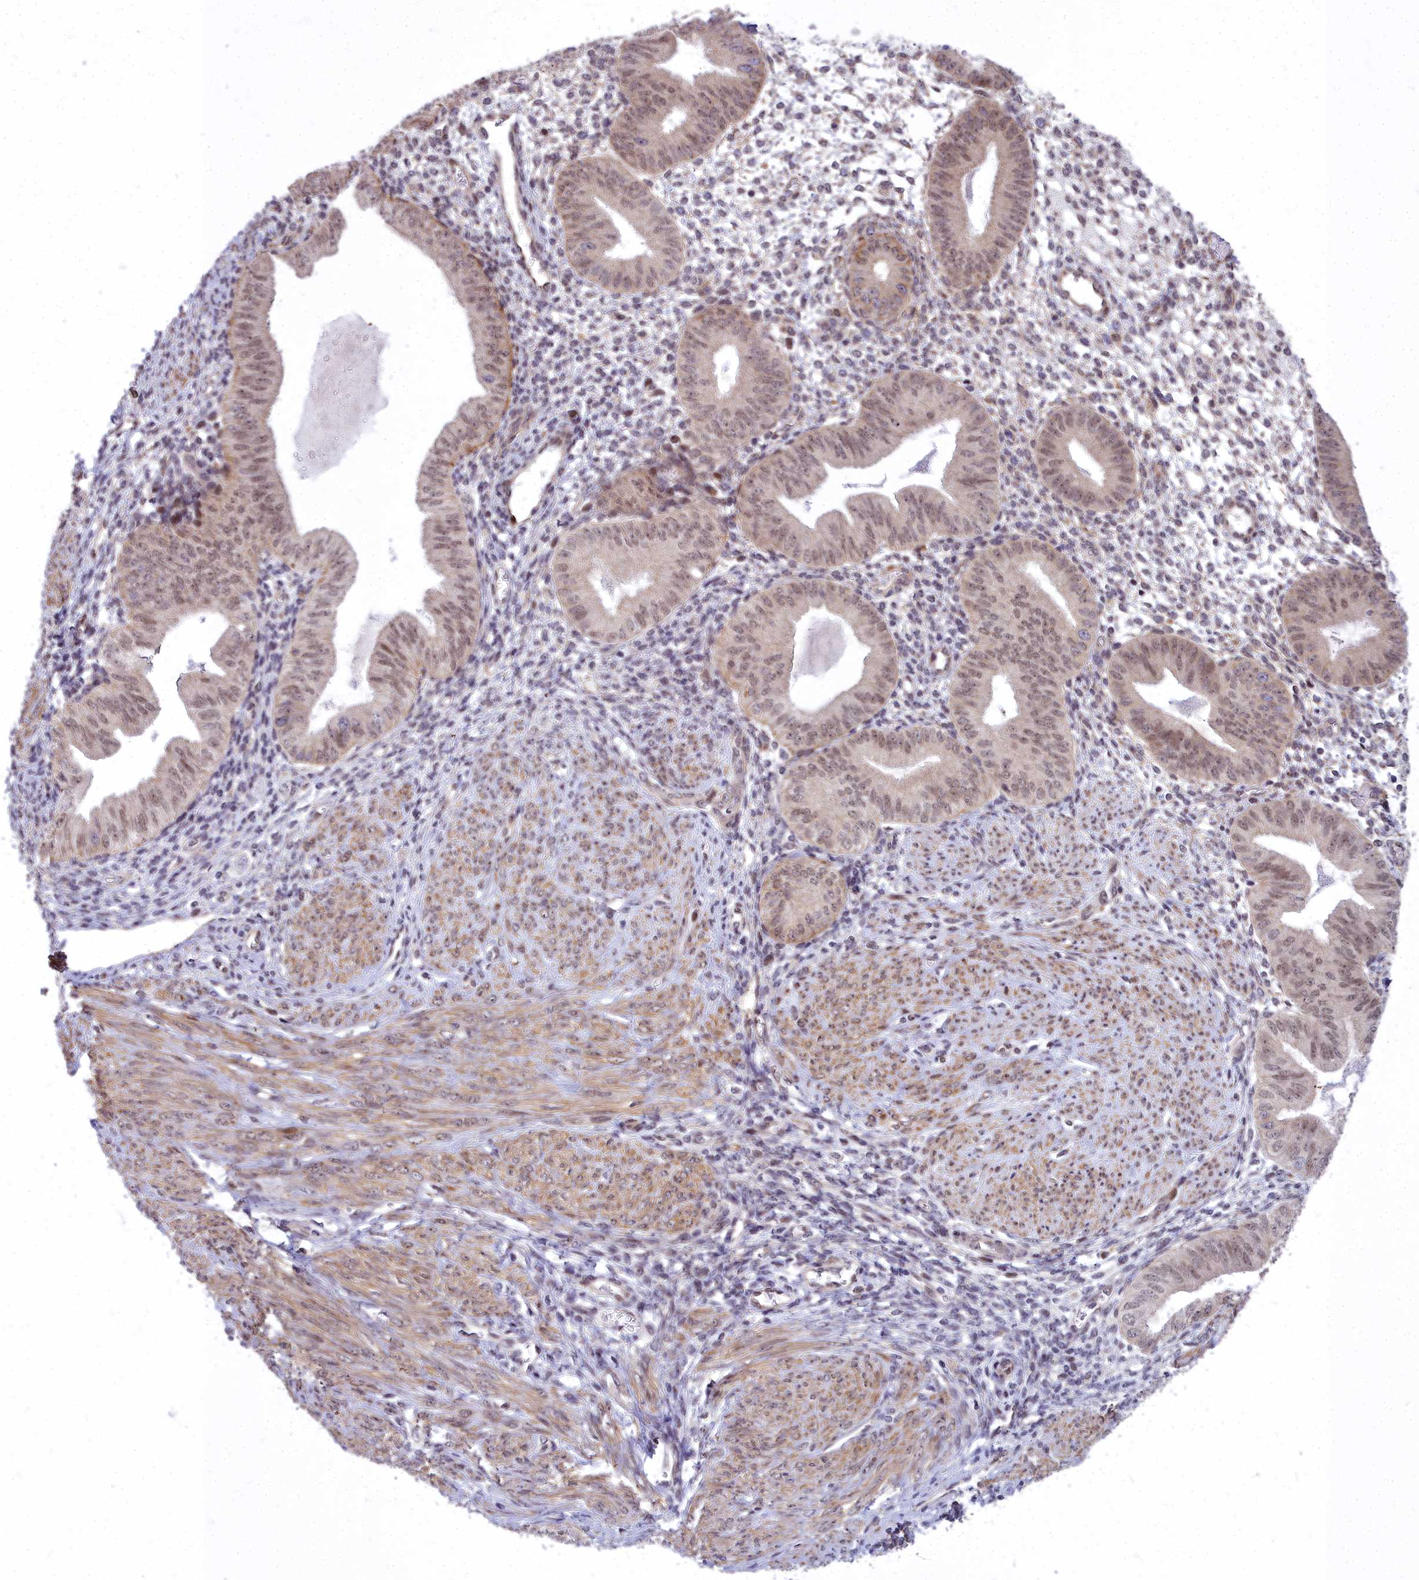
{"staining": {"intensity": "moderate", "quantity": "<25%", "location": "nuclear"}, "tissue": "endometrium", "cell_type": "Cells in endometrial stroma", "image_type": "normal", "snomed": [{"axis": "morphology", "description": "Normal tissue, NOS"}, {"axis": "topography", "description": "Endometrium"}], "caption": "A high-resolution image shows immunohistochemistry staining of benign endometrium, which exhibits moderate nuclear staining in about <25% of cells in endometrial stroma. Nuclei are stained in blue.", "gene": "ABCB8", "patient": {"sex": "female", "age": 49}}